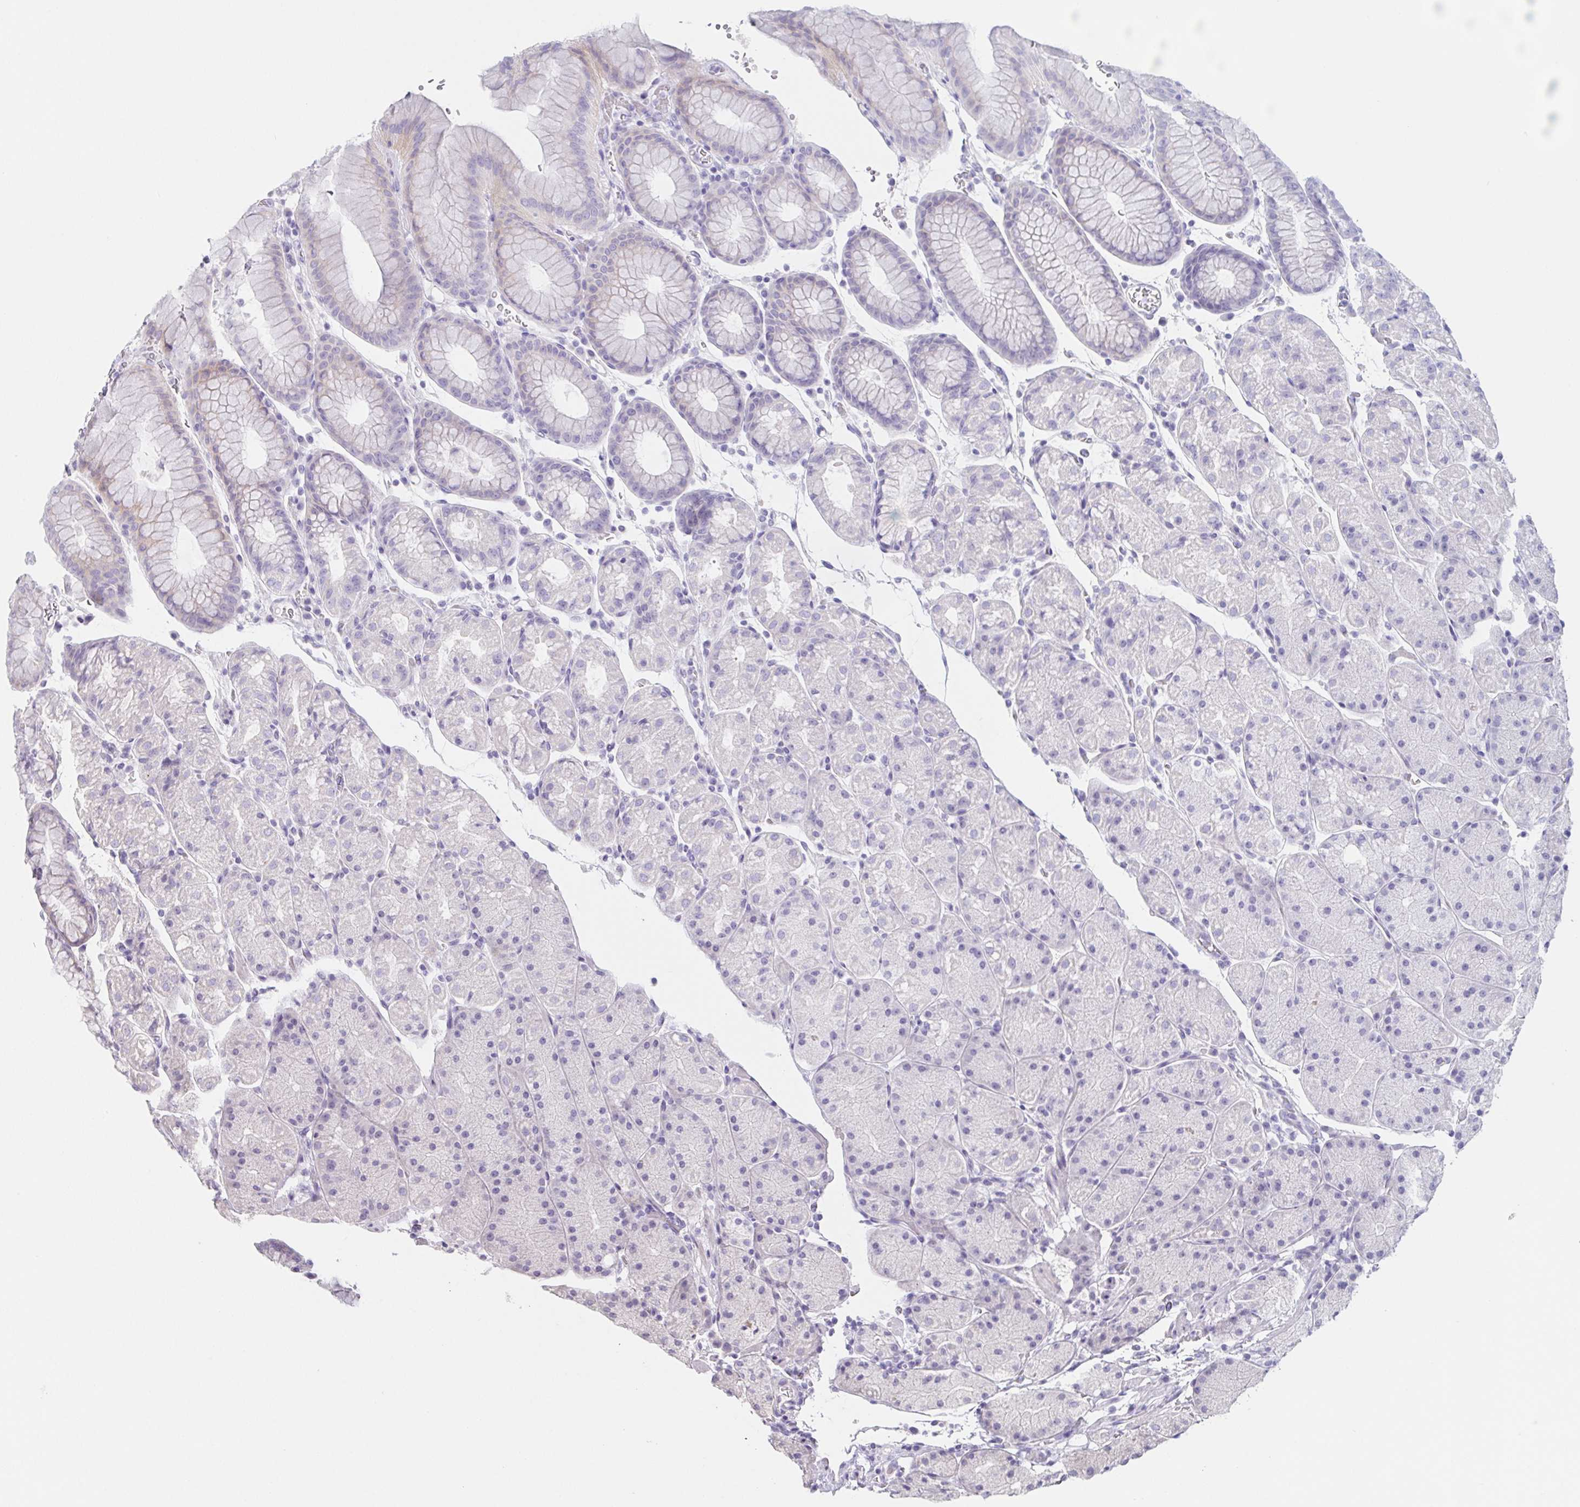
{"staining": {"intensity": "negative", "quantity": "none", "location": "none"}, "tissue": "stomach", "cell_type": "Glandular cells", "image_type": "normal", "snomed": [{"axis": "morphology", "description": "Normal tissue, NOS"}, {"axis": "topography", "description": "Stomach, upper"}, {"axis": "topography", "description": "Stomach"}], "caption": "Immunohistochemistry (IHC) image of benign stomach: human stomach stained with DAB (3,3'-diaminobenzidine) displays no significant protein staining in glandular cells.", "gene": "HDGFL1", "patient": {"sex": "male", "age": 76}}